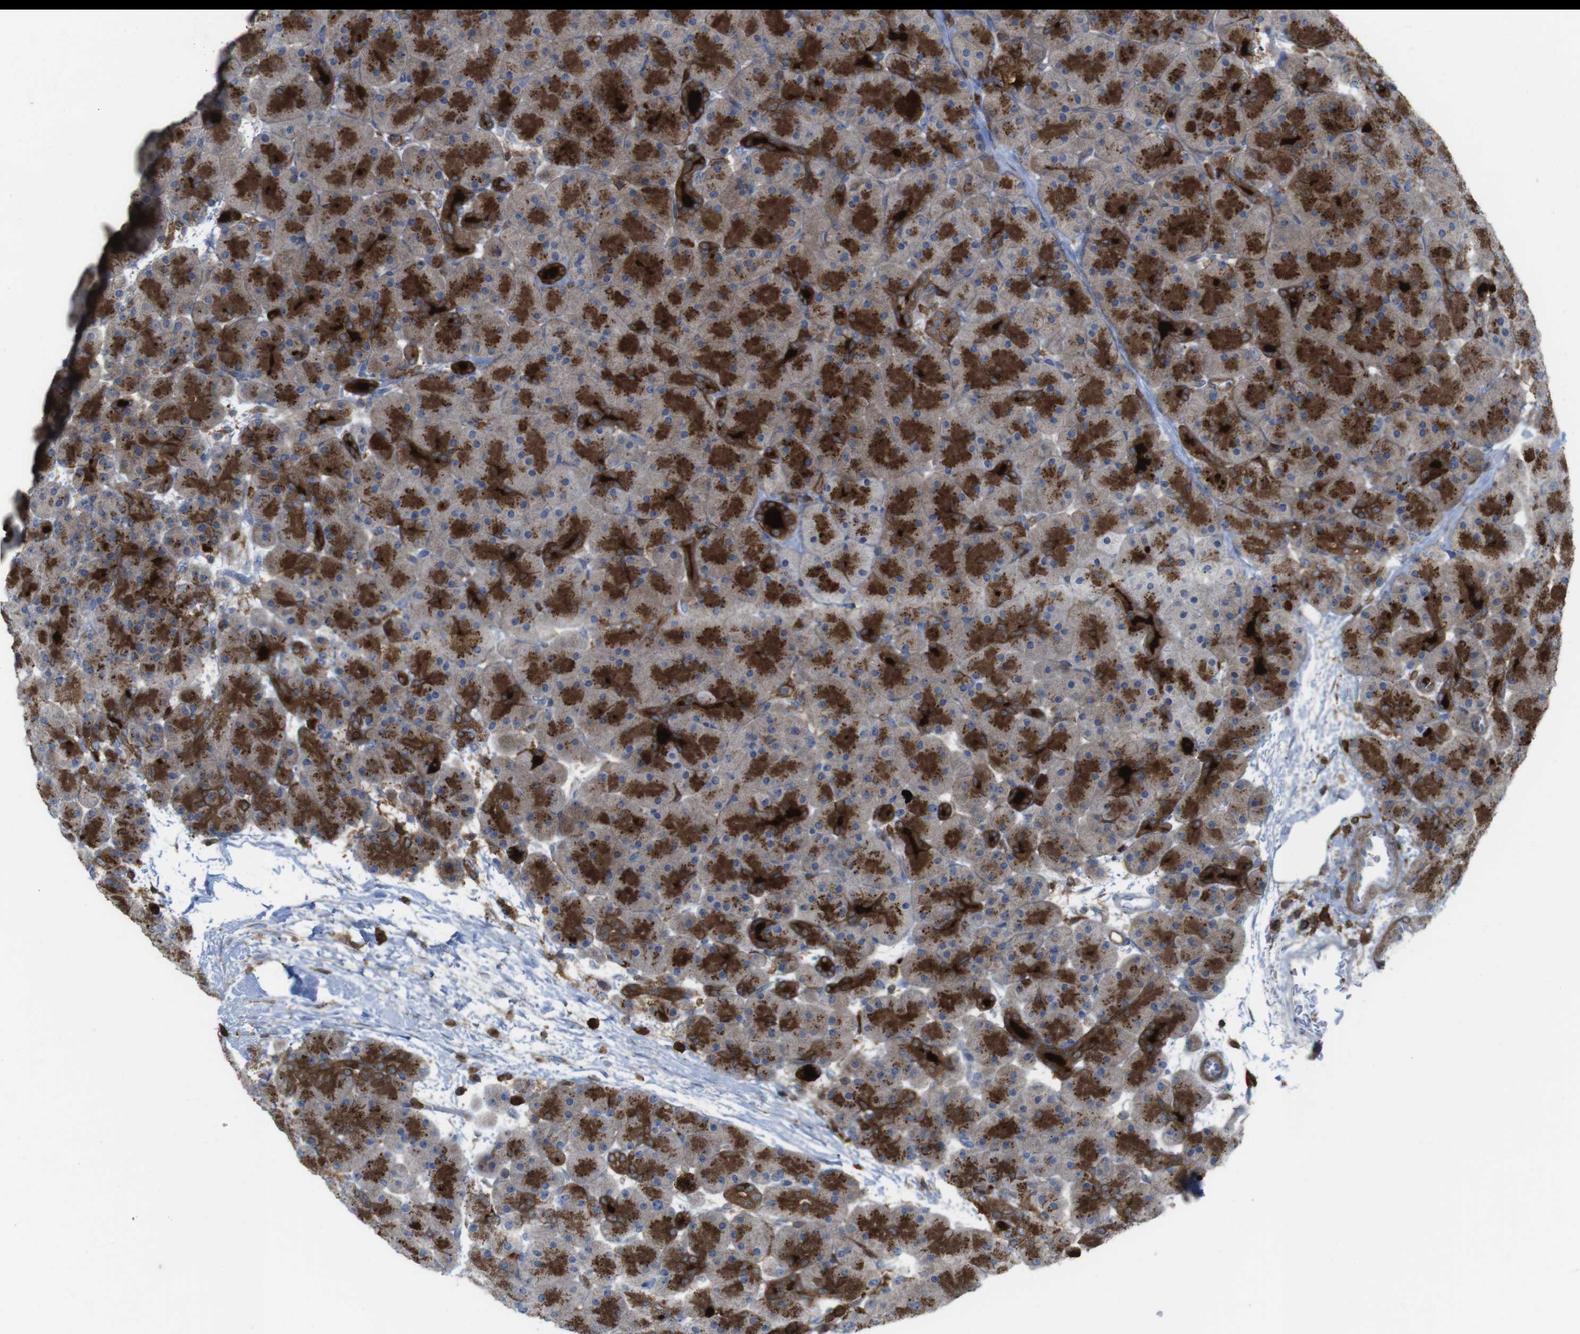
{"staining": {"intensity": "strong", "quantity": ">75%", "location": "cytoplasmic/membranous"}, "tissue": "pancreas", "cell_type": "Exocrine glandular cells", "image_type": "normal", "snomed": [{"axis": "morphology", "description": "Normal tissue, NOS"}, {"axis": "topography", "description": "Pancreas"}], "caption": "Pancreas stained with immunohistochemistry (IHC) exhibits strong cytoplasmic/membranous positivity in about >75% of exocrine glandular cells. (Stains: DAB in brown, nuclei in blue, Microscopy: brightfield microscopy at high magnification).", "gene": "PRKCD", "patient": {"sex": "male", "age": 66}}